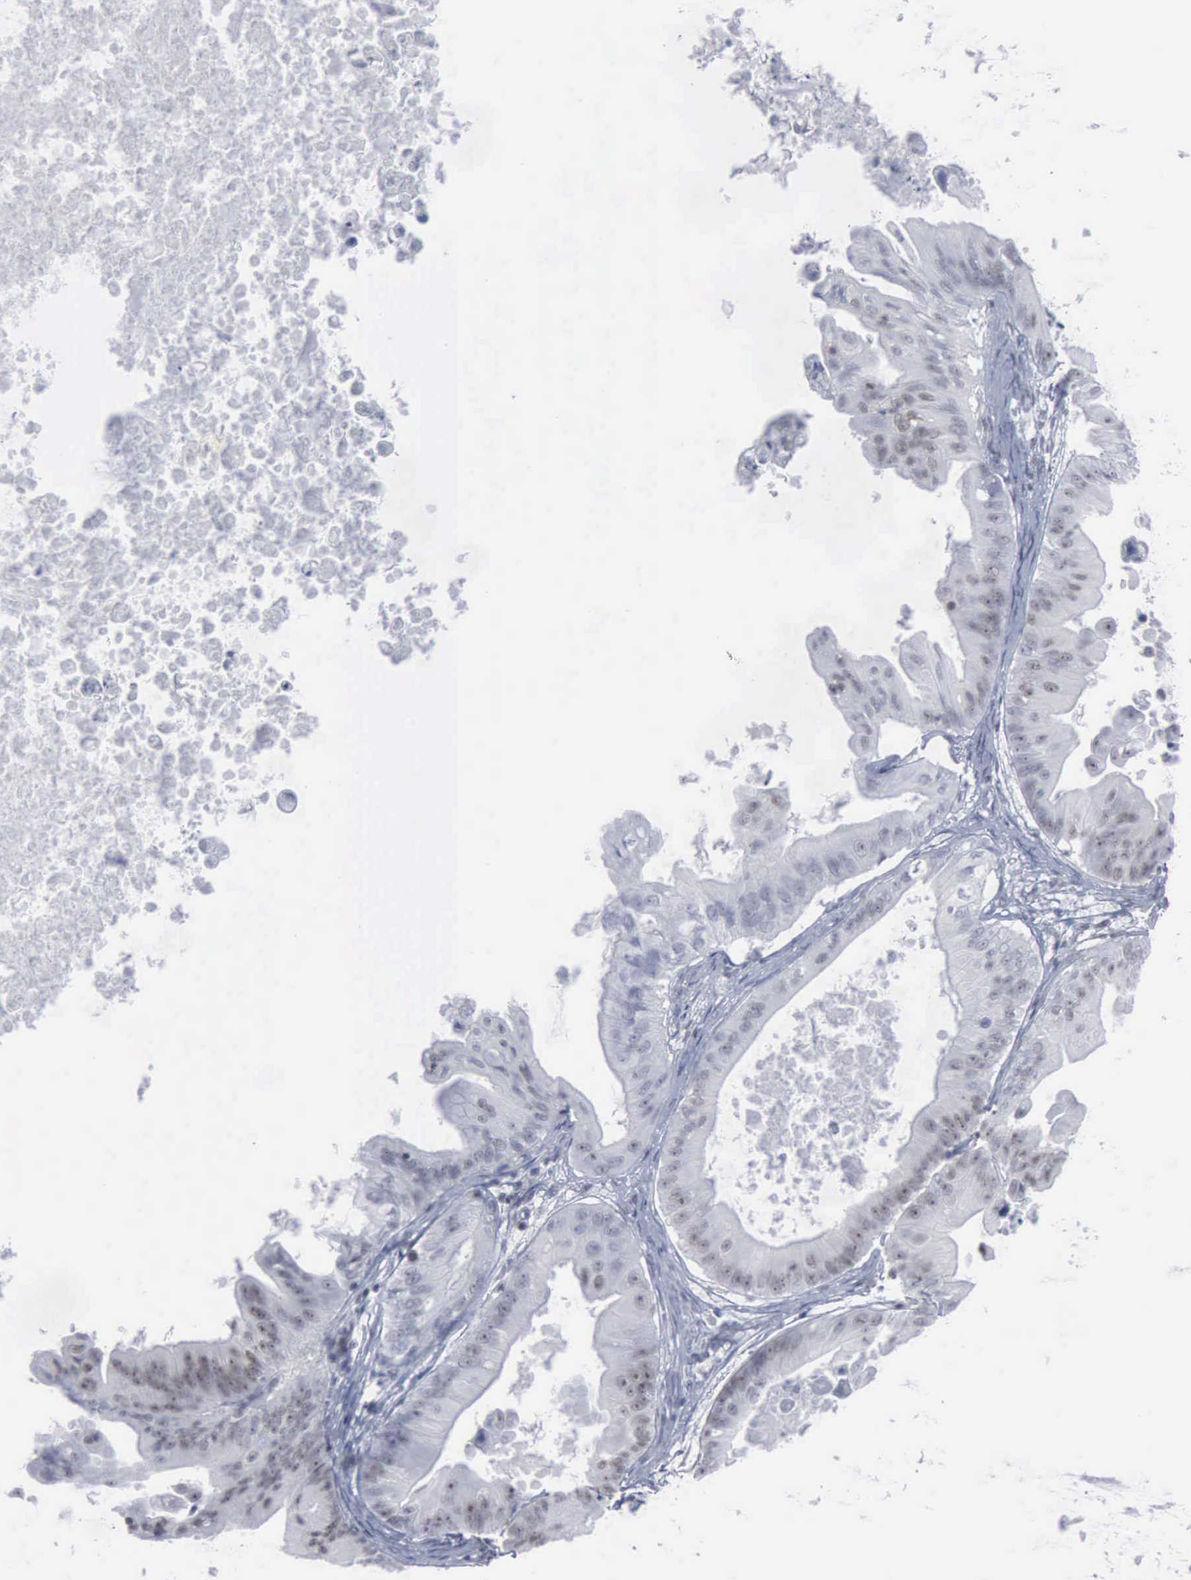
{"staining": {"intensity": "weak", "quantity": "25%-75%", "location": "nuclear"}, "tissue": "ovarian cancer", "cell_type": "Tumor cells", "image_type": "cancer", "snomed": [{"axis": "morphology", "description": "Cystadenocarcinoma, mucinous, NOS"}, {"axis": "topography", "description": "Ovary"}], "caption": "Immunohistochemistry histopathology image of neoplastic tissue: human ovarian cancer stained using IHC displays low levels of weak protein expression localized specifically in the nuclear of tumor cells, appearing as a nuclear brown color.", "gene": "XPA", "patient": {"sex": "female", "age": 37}}